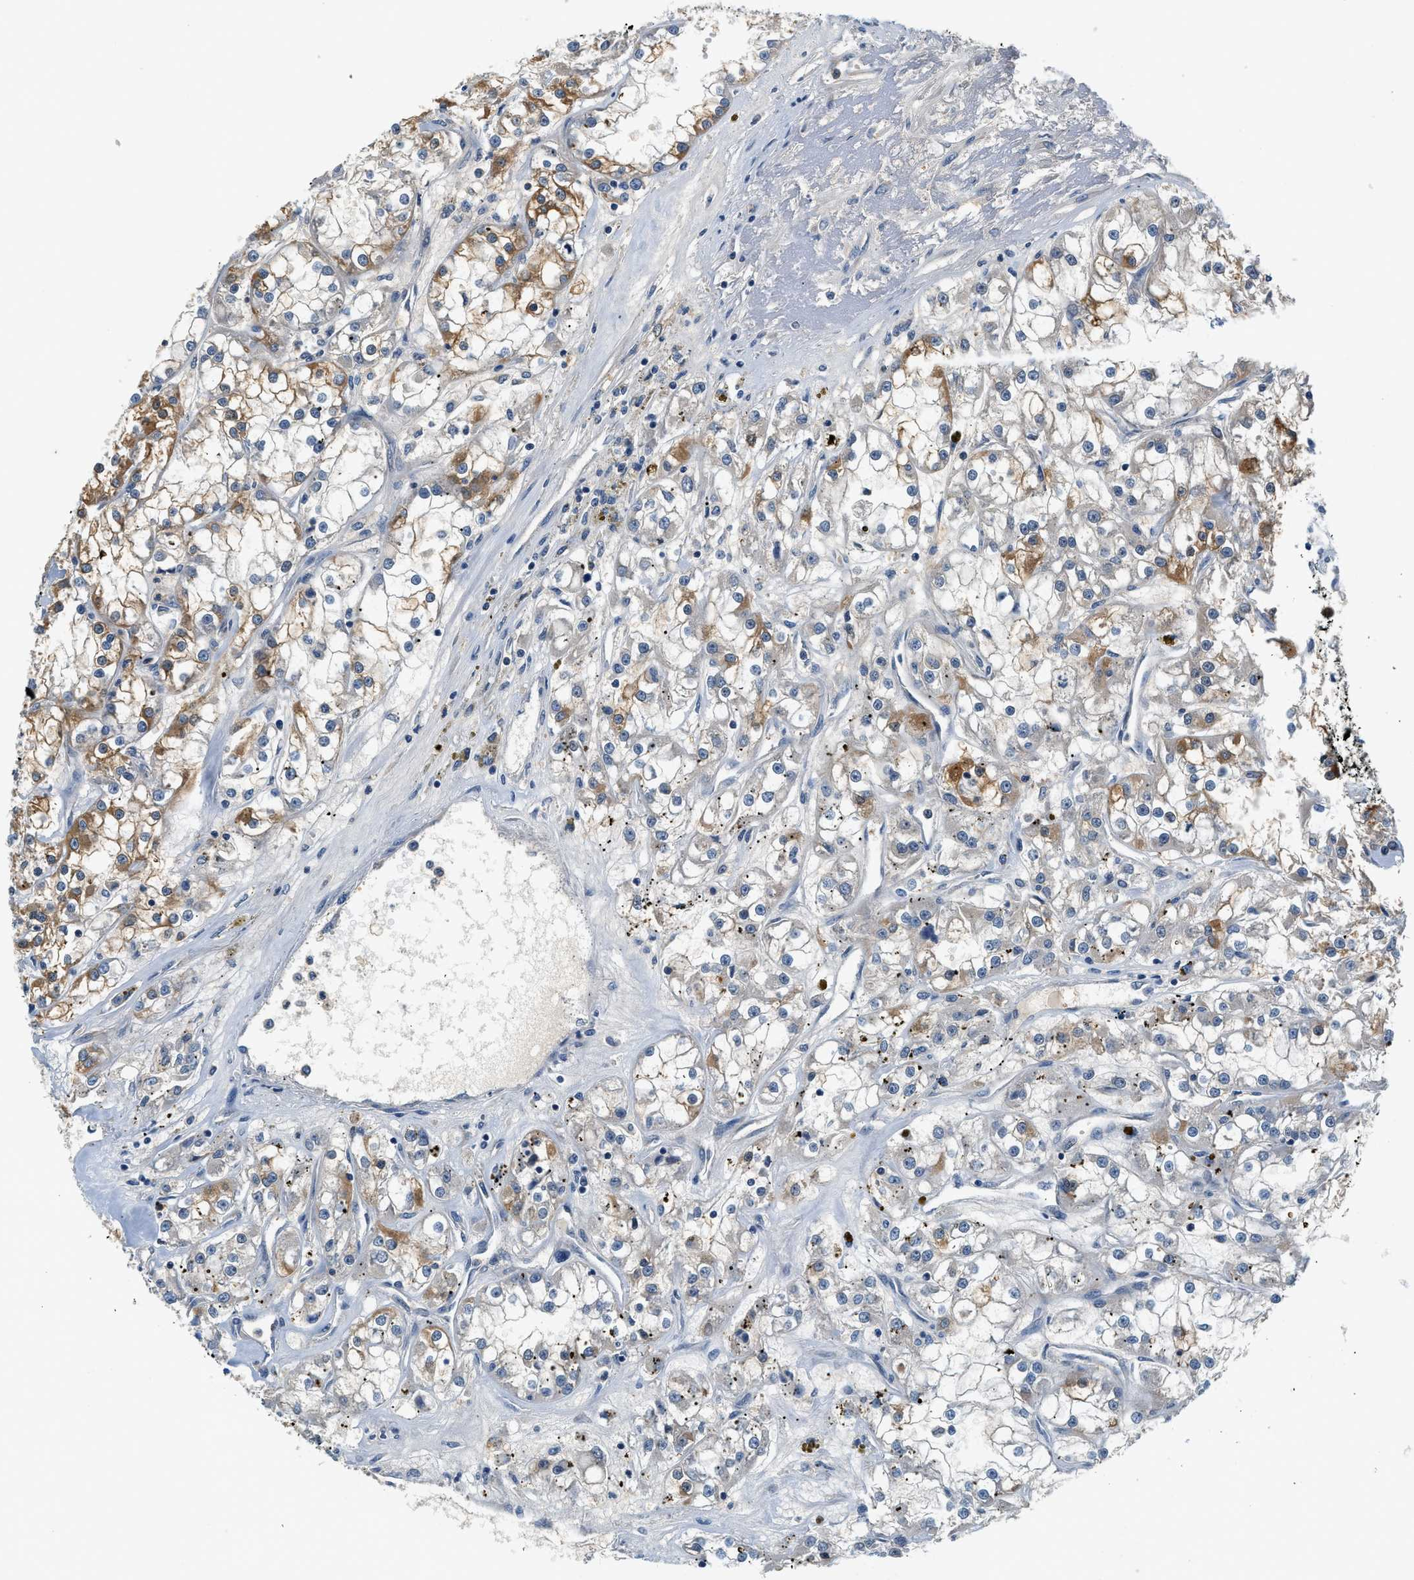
{"staining": {"intensity": "moderate", "quantity": "25%-75%", "location": "cytoplasmic/membranous"}, "tissue": "renal cancer", "cell_type": "Tumor cells", "image_type": "cancer", "snomed": [{"axis": "morphology", "description": "Adenocarcinoma, NOS"}, {"axis": "topography", "description": "Kidney"}], "caption": "Protein staining by IHC demonstrates moderate cytoplasmic/membranous staining in approximately 25%-75% of tumor cells in renal cancer.", "gene": "SLC35E1", "patient": {"sex": "female", "age": 52}}